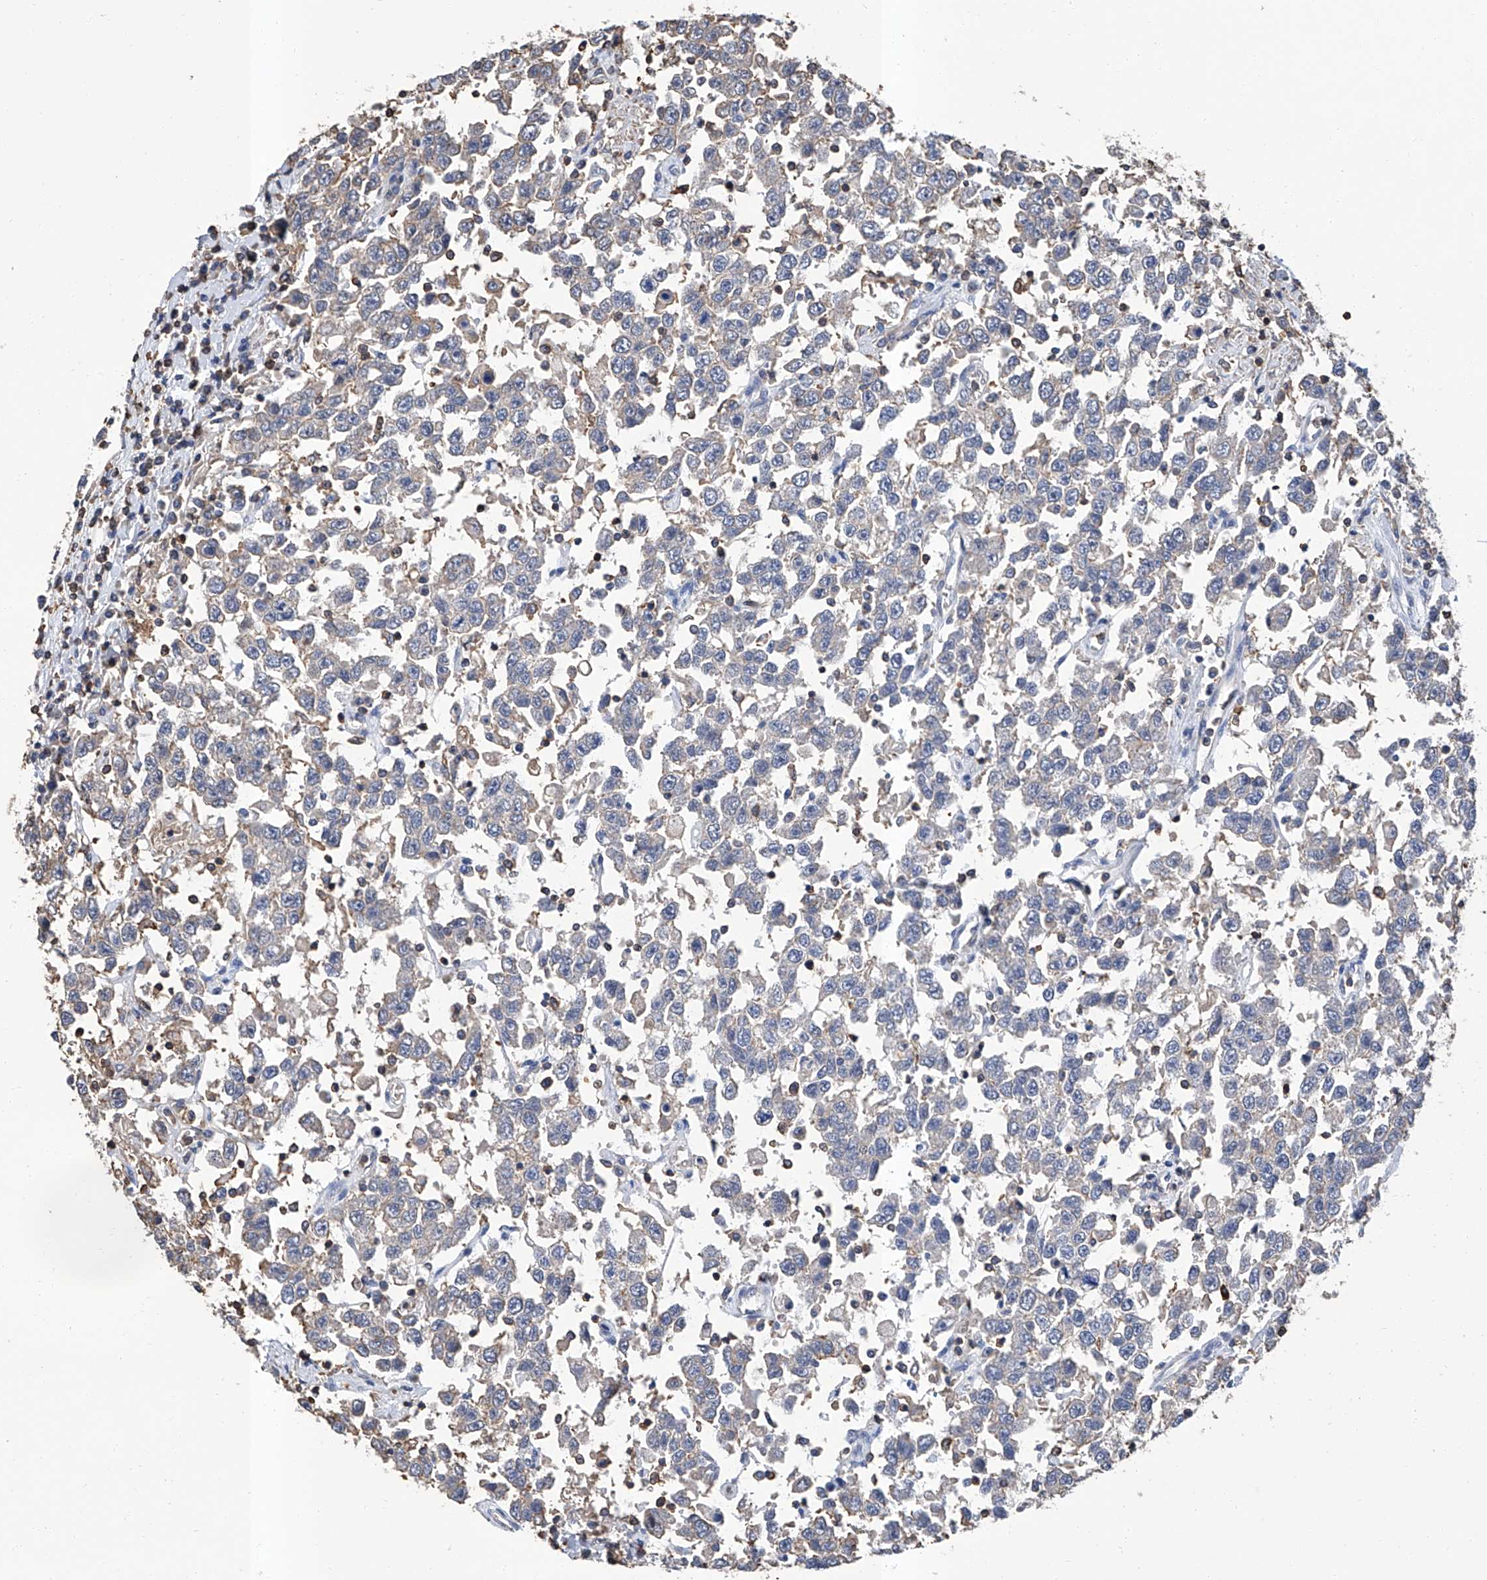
{"staining": {"intensity": "negative", "quantity": "none", "location": "none"}, "tissue": "testis cancer", "cell_type": "Tumor cells", "image_type": "cancer", "snomed": [{"axis": "morphology", "description": "Seminoma, NOS"}, {"axis": "topography", "description": "Testis"}], "caption": "The immunohistochemistry micrograph has no significant expression in tumor cells of testis cancer (seminoma) tissue.", "gene": "GPT", "patient": {"sex": "male", "age": 41}}